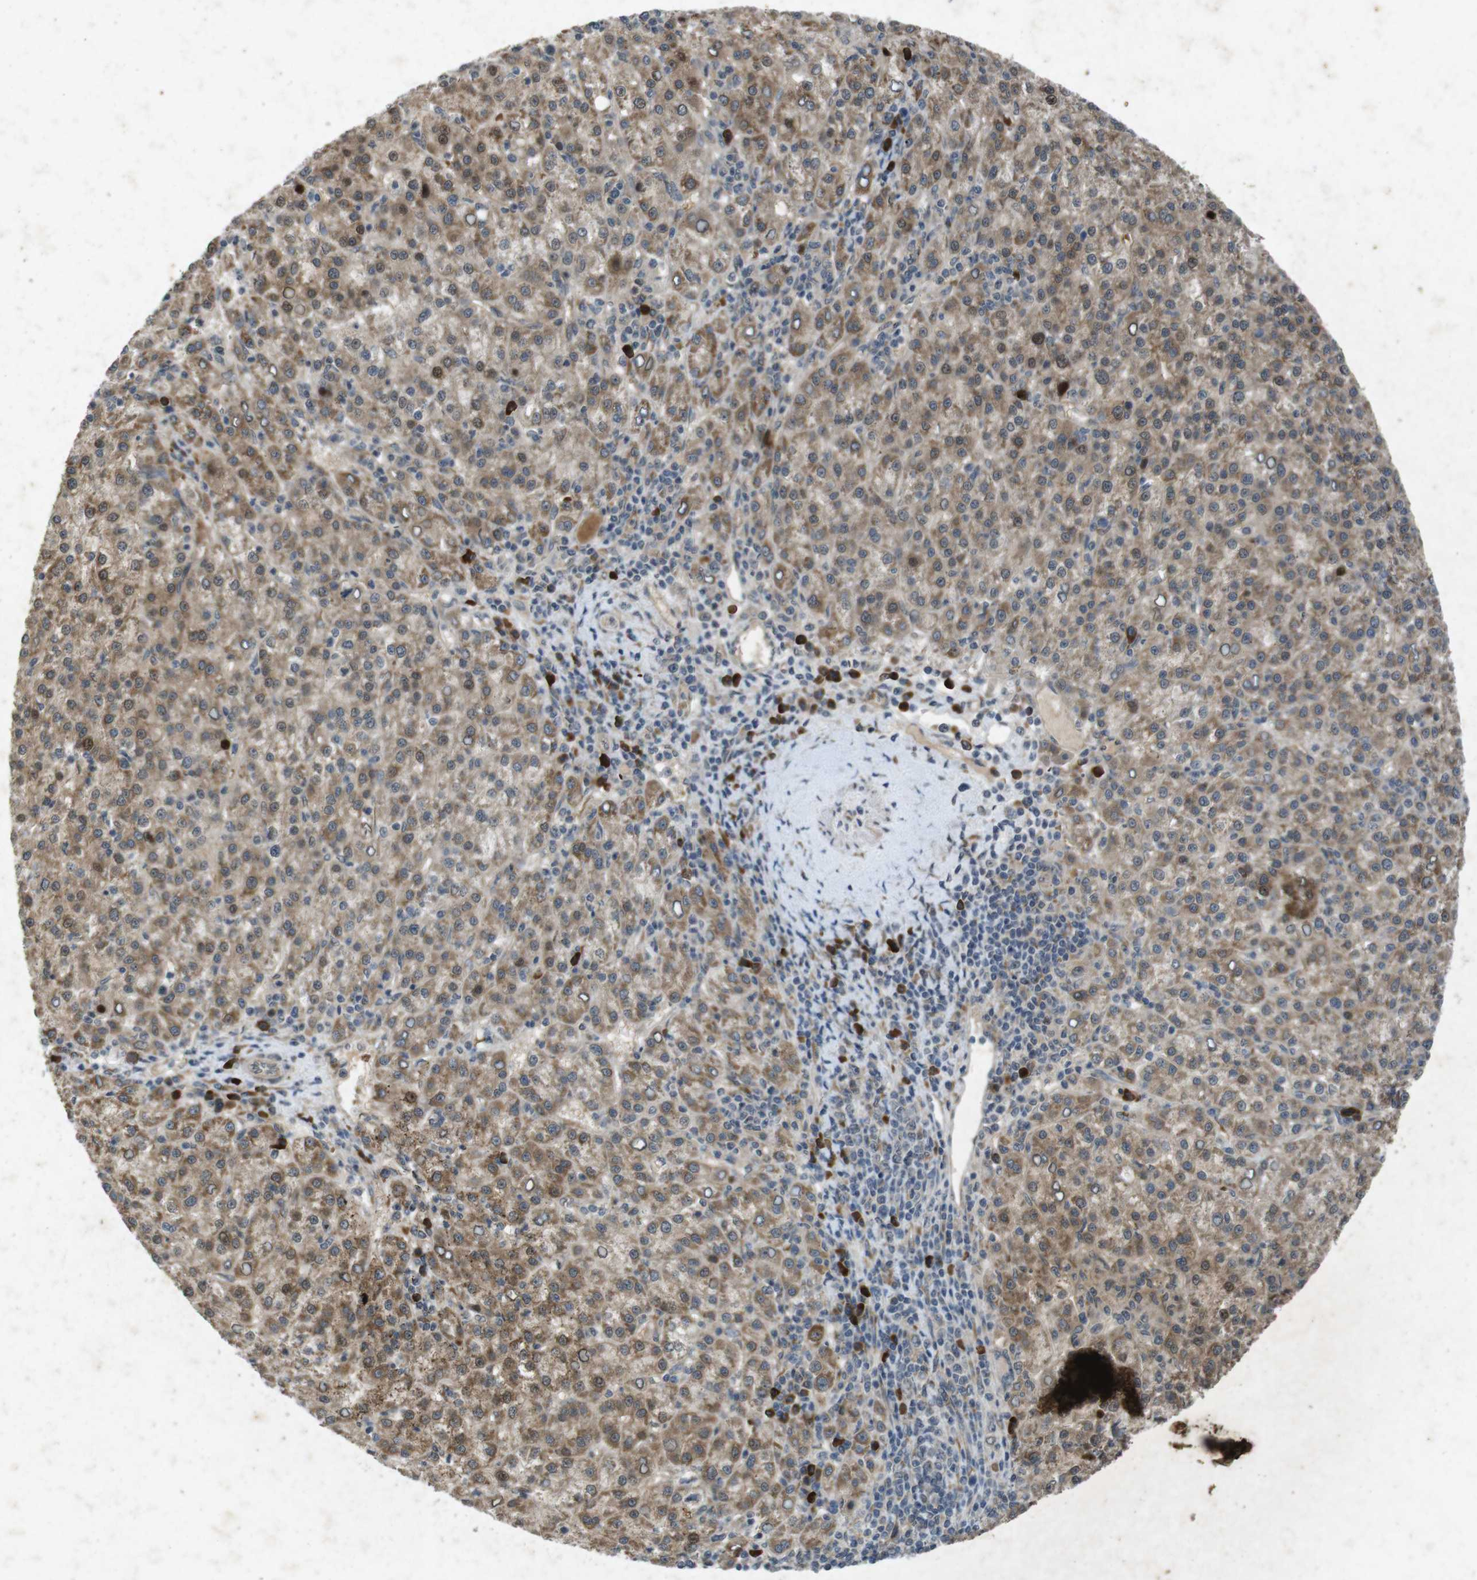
{"staining": {"intensity": "moderate", "quantity": ">75%", "location": "cytoplasmic/membranous"}, "tissue": "liver cancer", "cell_type": "Tumor cells", "image_type": "cancer", "snomed": [{"axis": "morphology", "description": "Carcinoma, Hepatocellular, NOS"}, {"axis": "topography", "description": "Liver"}], "caption": "Immunohistochemical staining of human liver cancer (hepatocellular carcinoma) exhibits moderate cytoplasmic/membranous protein expression in about >75% of tumor cells. Using DAB (brown) and hematoxylin (blue) stains, captured at high magnification using brightfield microscopy.", "gene": "FLCN", "patient": {"sex": "female", "age": 58}}